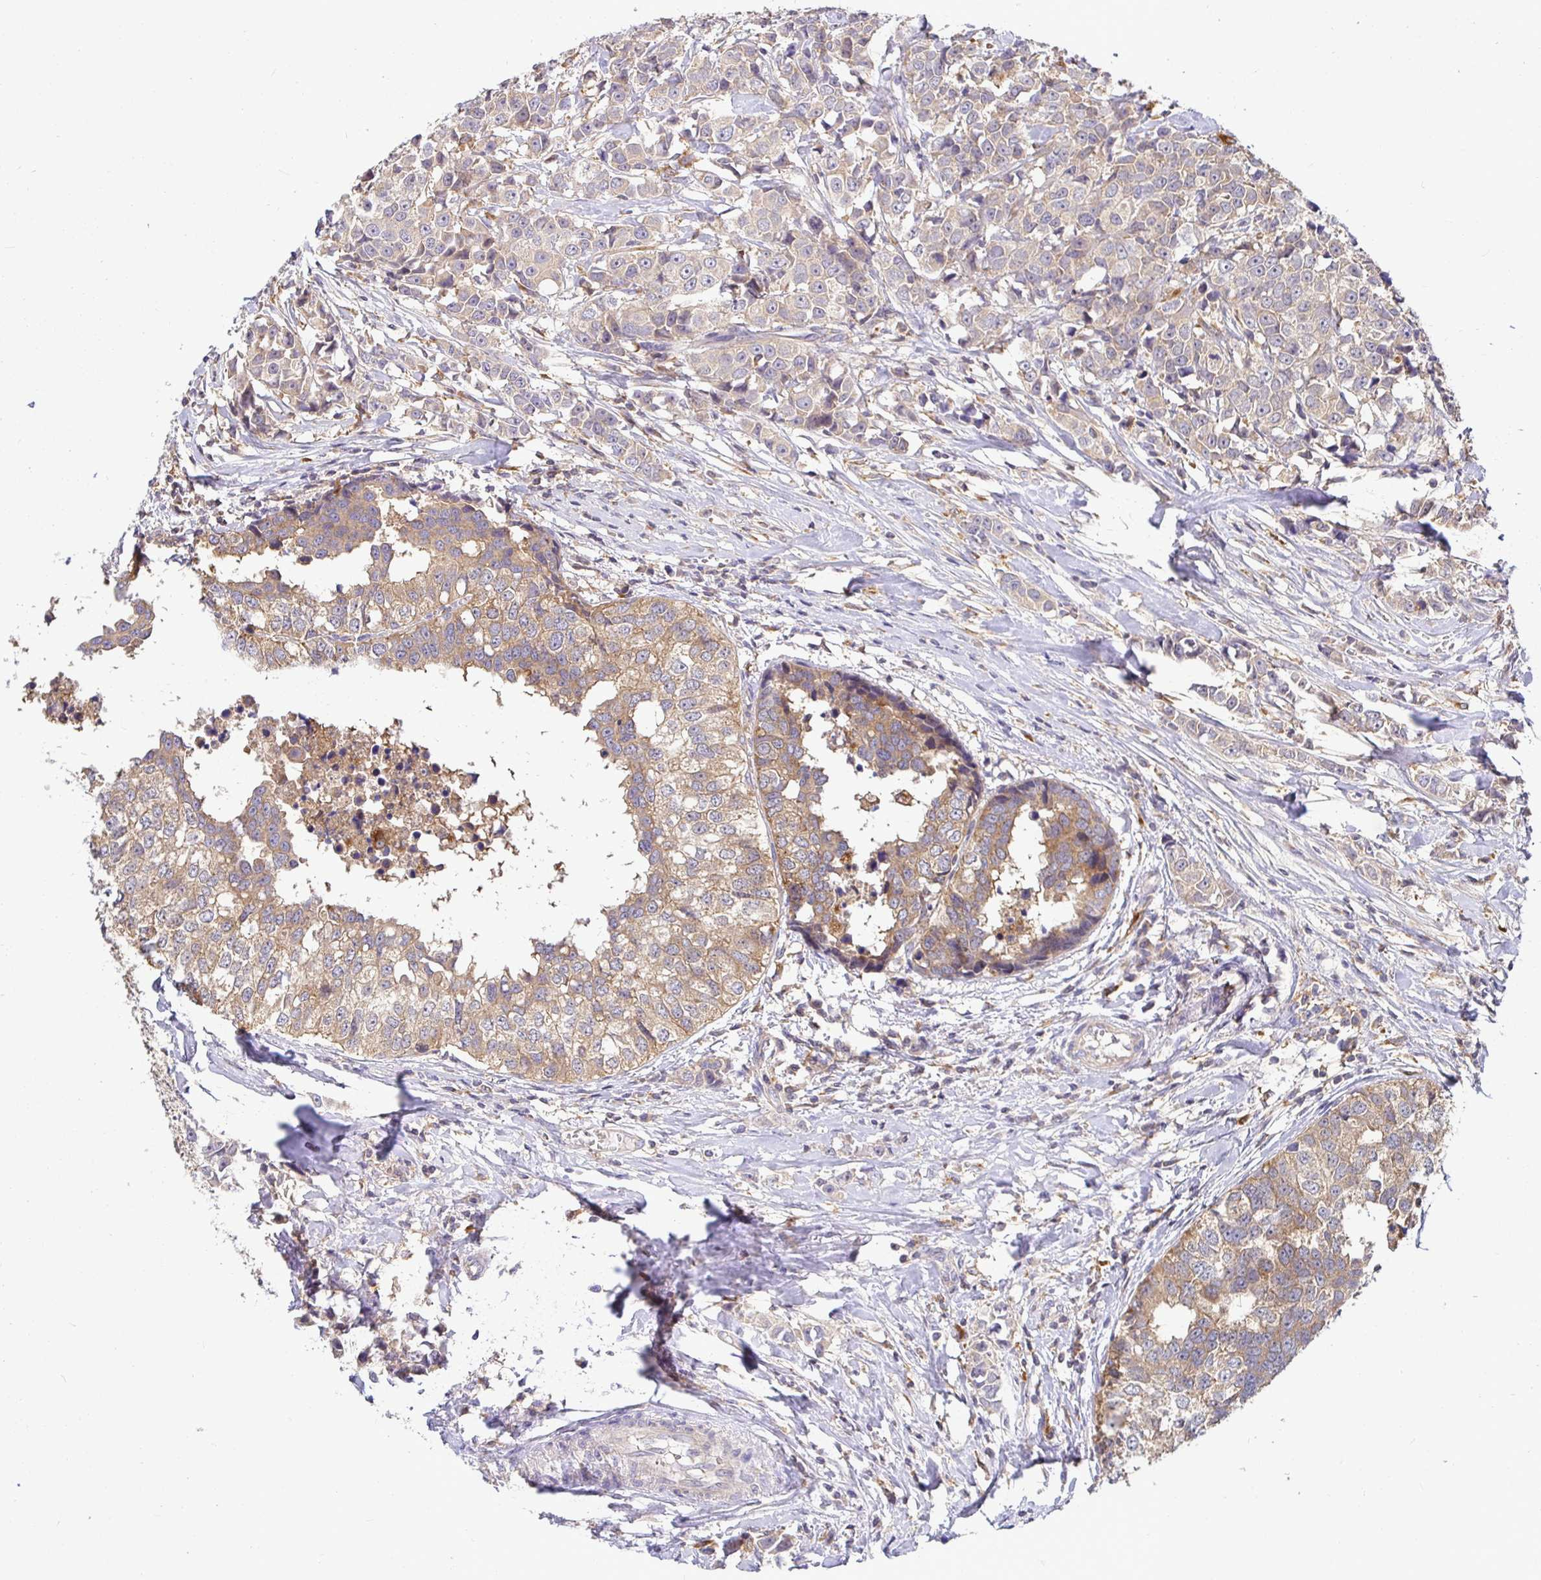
{"staining": {"intensity": "moderate", "quantity": "<25%", "location": "cytoplasmic/membranous"}, "tissue": "breast cancer", "cell_type": "Tumor cells", "image_type": "cancer", "snomed": [{"axis": "morphology", "description": "Duct carcinoma"}, {"axis": "topography", "description": "Breast"}], "caption": "Protein staining displays moderate cytoplasmic/membranous staining in about <25% of tumor cells in breast cancer.", "gene": "ATP6V1F", "patient": {"sex": "female", "age": 80}}